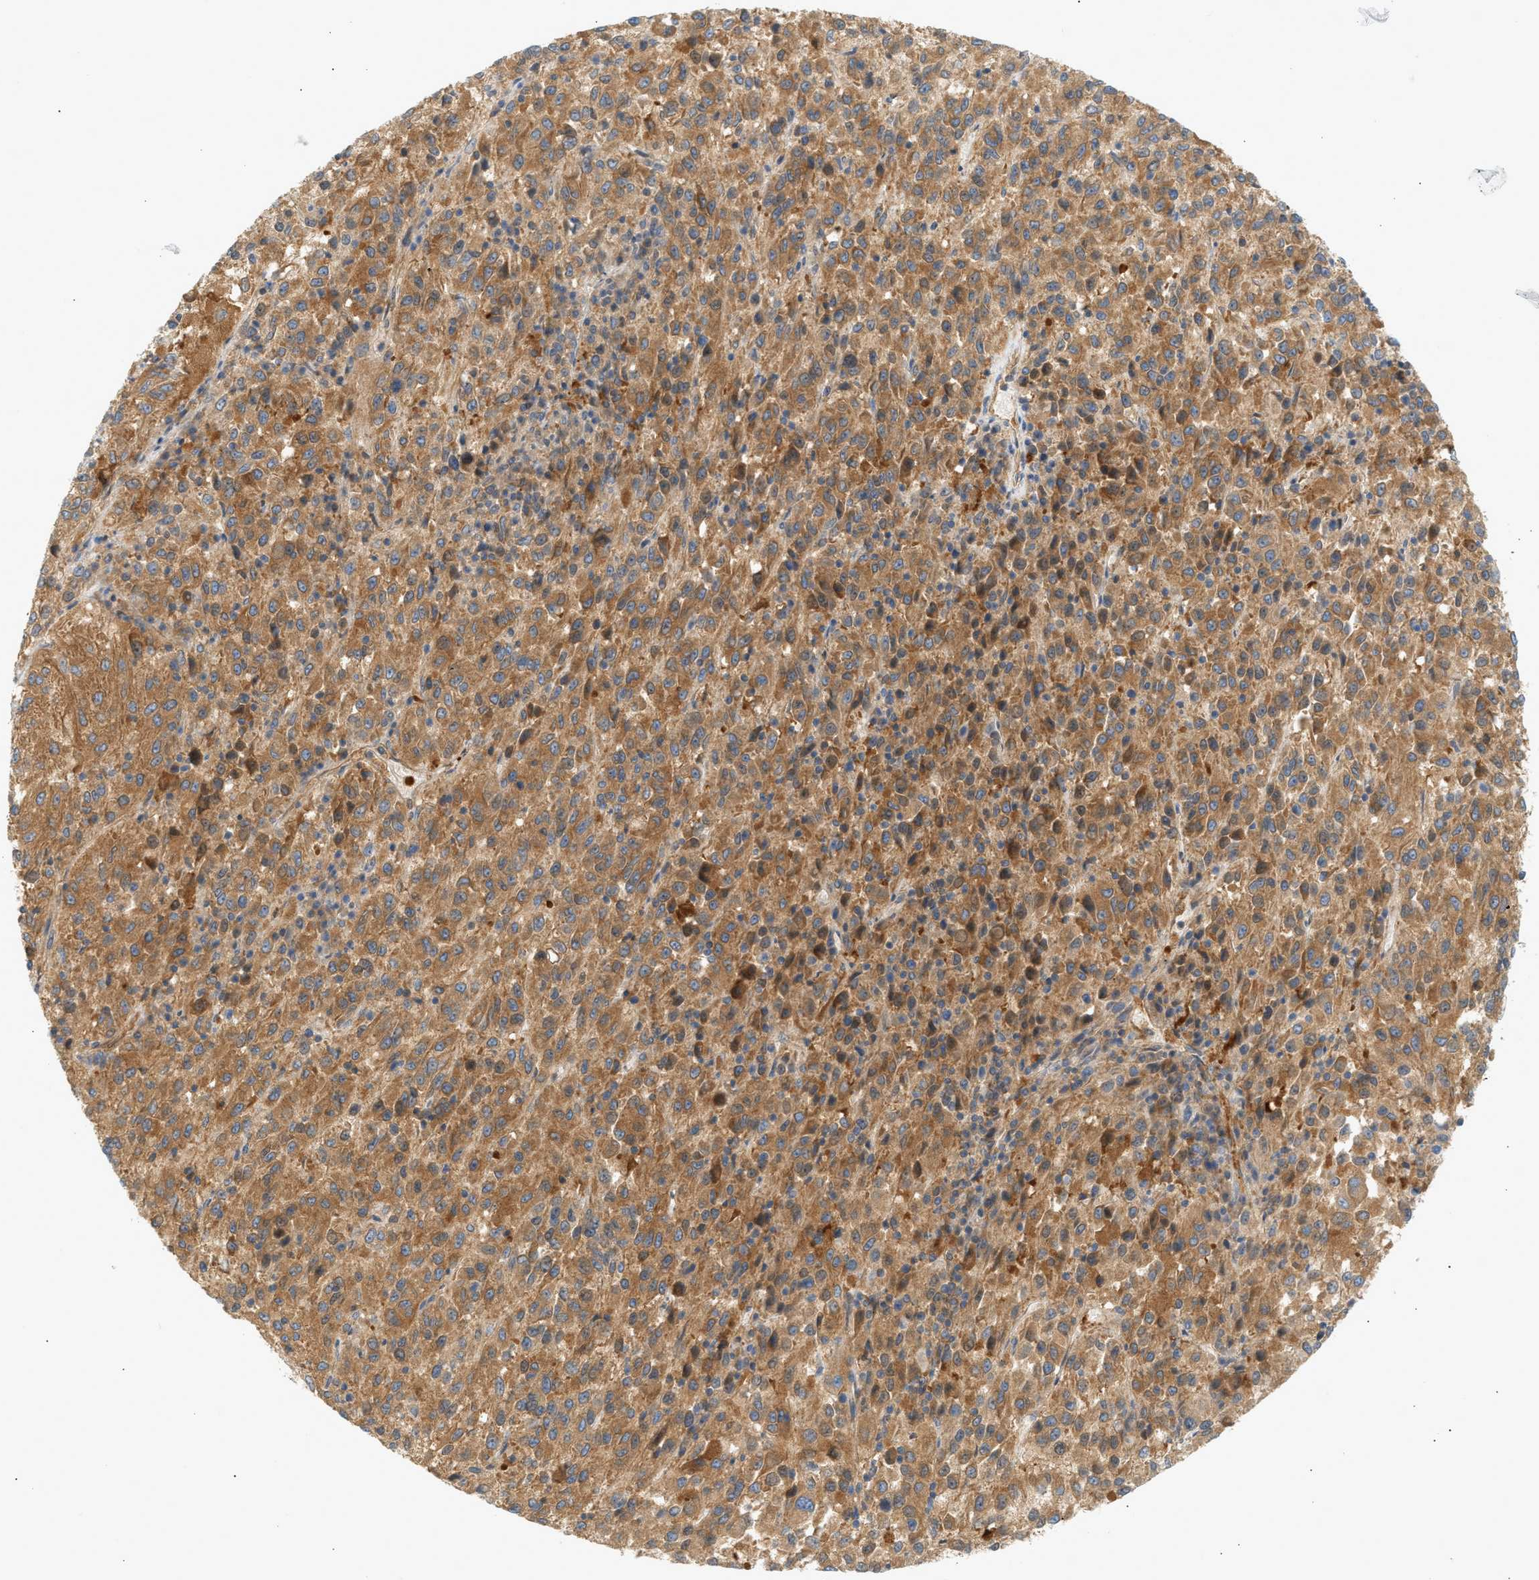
{"staining": {"intensity": "moderate", "quantity": ">75%", "location": "cytoplasmic/membranous"}, "tissue": "melanoma", "cell_type": "Tumor cells", "image_type": "cancer", "snomed": [{"axis": "morphology", "description": "Malignant melanoma, Metastatic site"}, {"axis": "topography", "description": "Lung"}], "caption": "The histopathology image displays staining of melanoma, revealing moderate cytoplasmic/membranous protein positivity (brown color) within tumor cells.", "gene": "PAFAH1B1", "patient": {"sex": "male", "age": 64}}